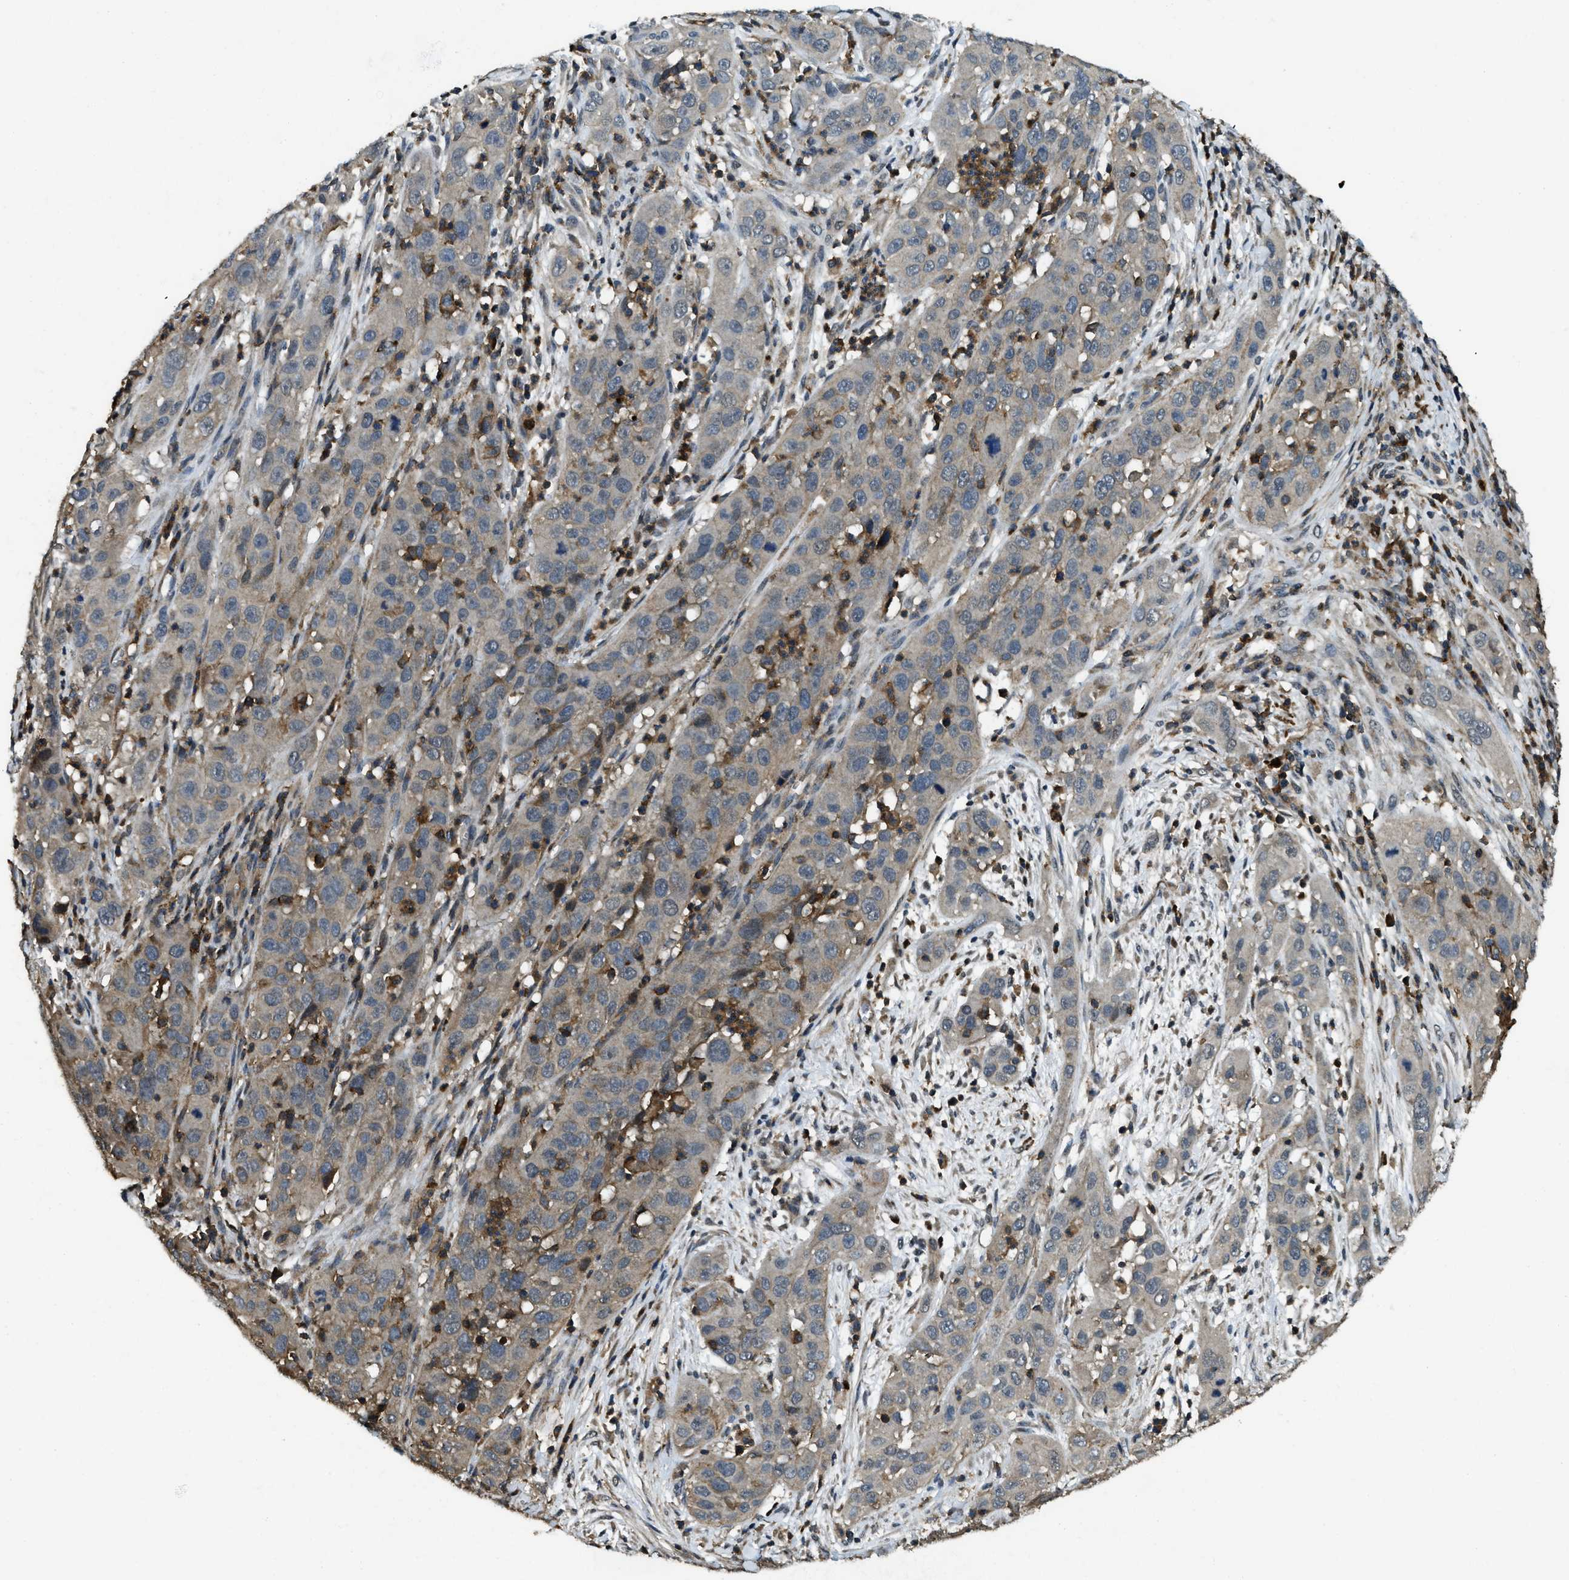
{"staining": {"intensity": "negative", "quantity": "none", "location": "none"}, "tissue": "cervical cancer", "cell_type": "Tumor cells", "image_type": "cancer", "snomed": [{"axis": "morphology", "description": "Squamous cell carcinoma, NOS"}, {"axis": "topography", "description": "Cervix"}], "caption": "Human cervical squamous cell carcinoma stained for a protein using immunohistochemistry (IHC) demonstrates no staining in tumor cells.", "gene": "ATP8B1", "patient": {"sex": "female", "age": 32}}